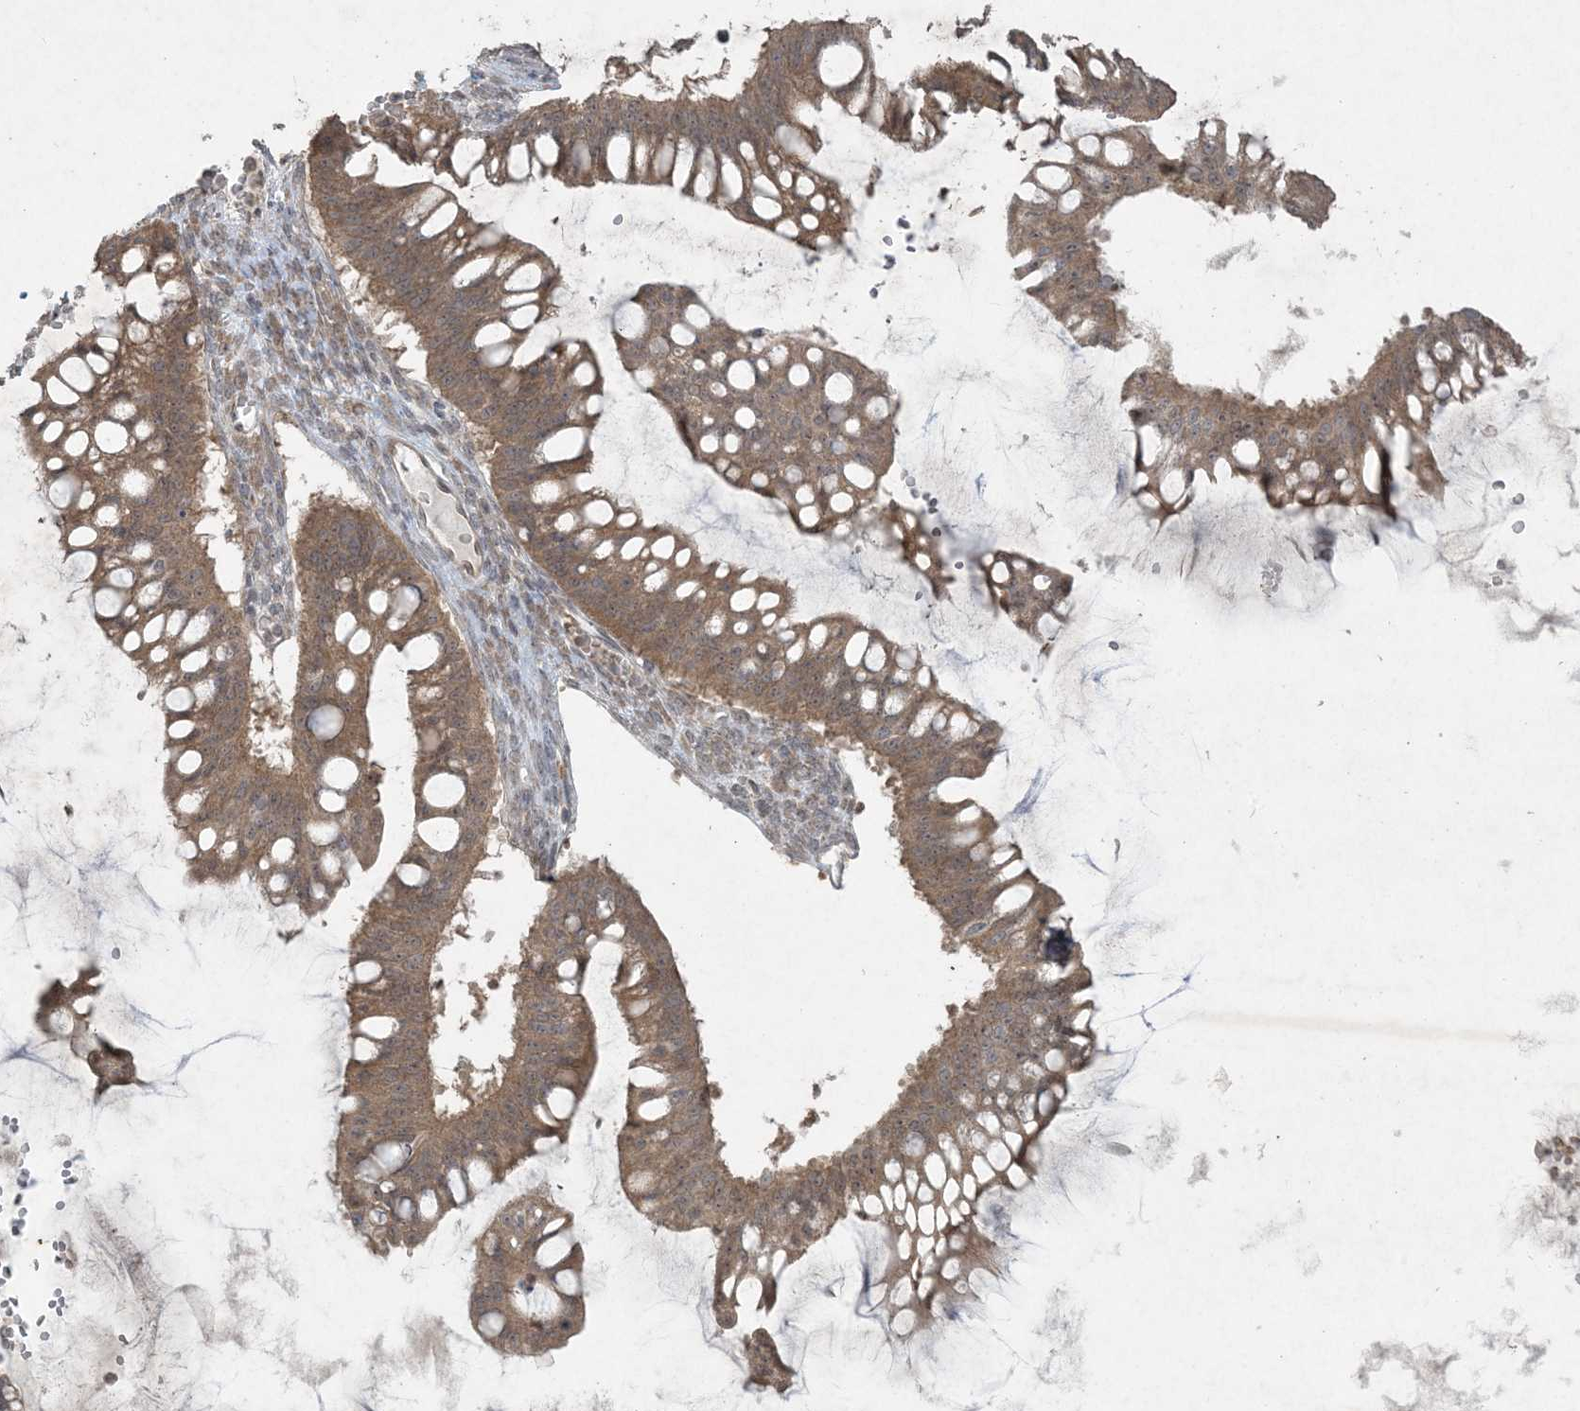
{"staining": {"intensity": "moderate", "quantity": ">75%", "location": "cytoplasmic/membranous,nuclear"}, "tissue": "ovarian cancer", "cell_type": "Tumor cells", "image_type": "cancer", "snomed": [{"axis": "morphology", "description": "Cystadenocarcinoma, mucinous, NOS"}, {"axis": "topography", "description": "Ovary"}], "caption": "A high-resolution histopathology image shows immunohistochemistry staining of ovarian mucinous cystadenocarcinoma, which demonstrates moderate cytoplasmic/membranous and nuclear staining in approximately >75% of tumor cells.", "gene": "NRBP2", "patient": {"sex": "female", "age": 73}}